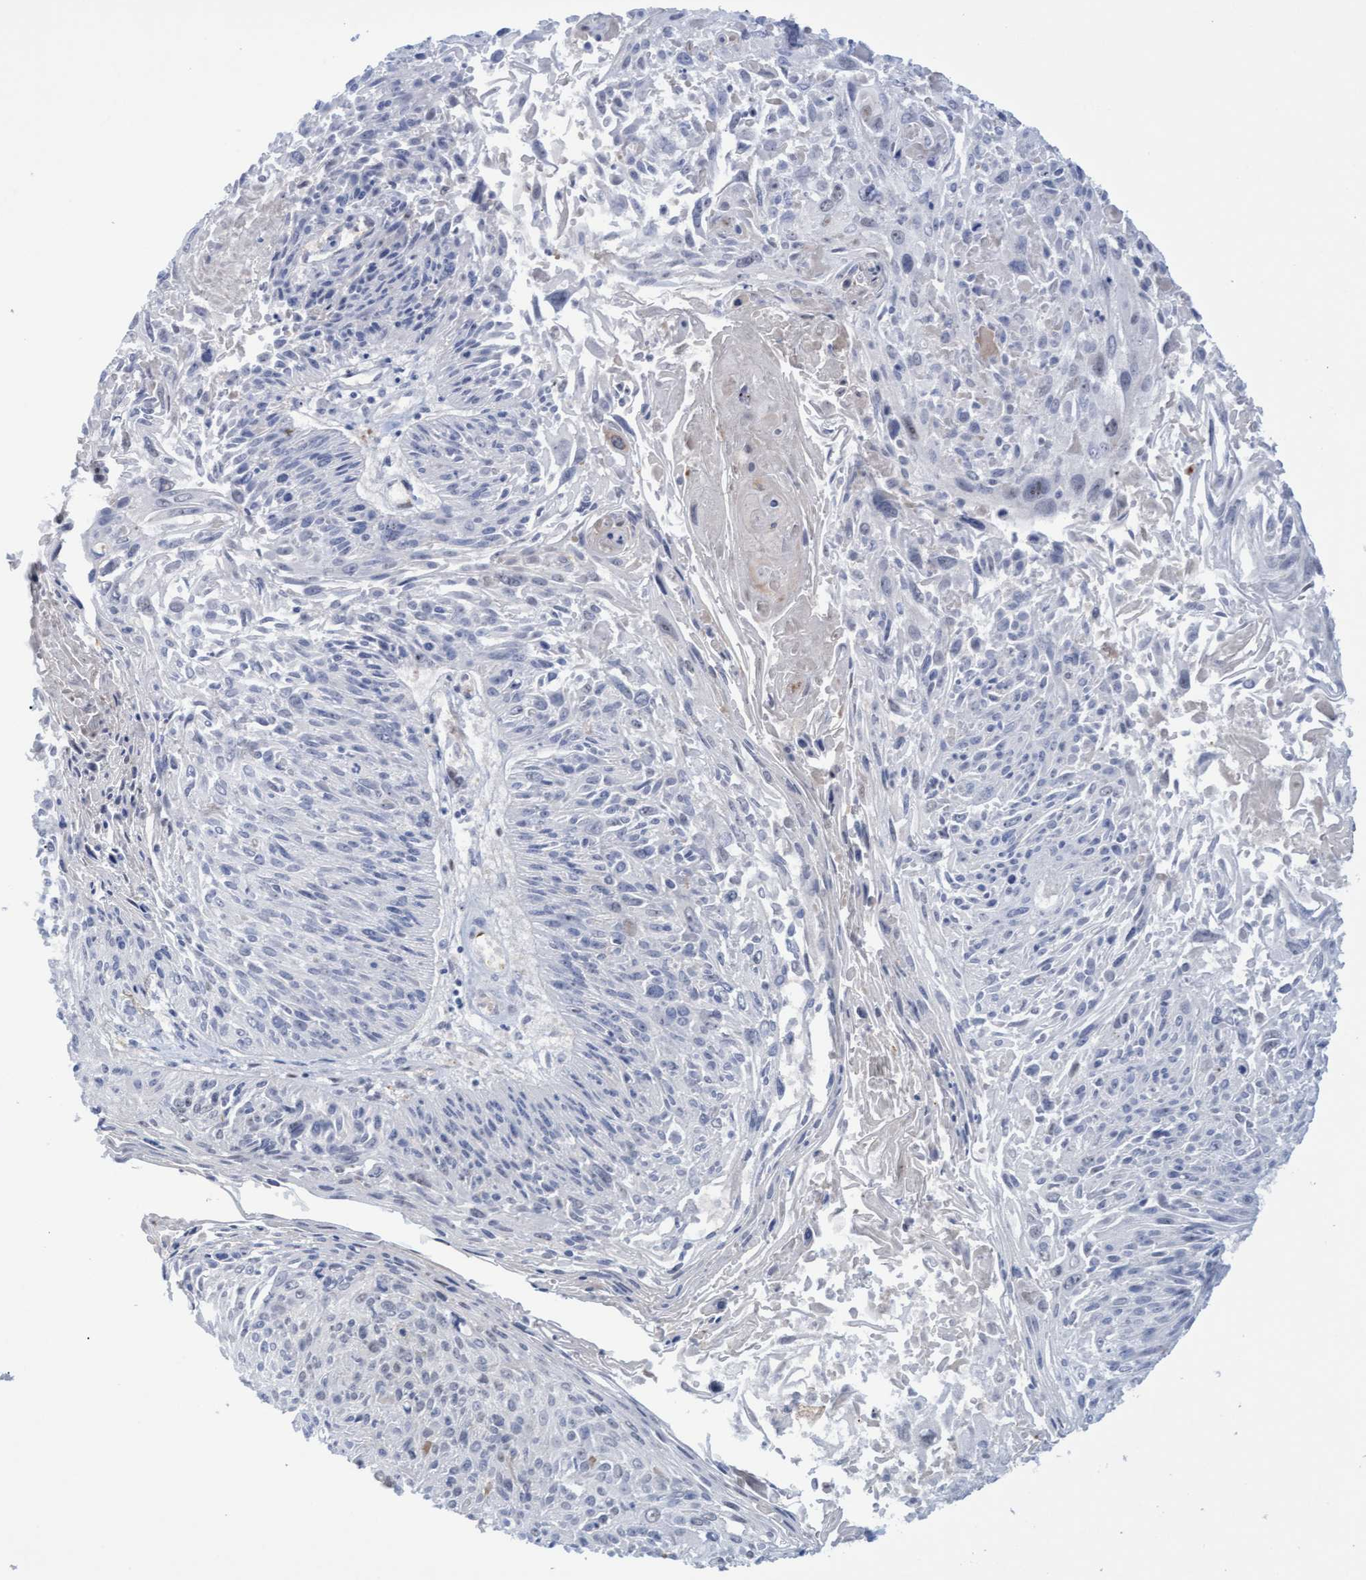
{"staining": {"intensity": "negative", "quantity": "none", "location": "none"}, "tissue": "cervical cancer", "cell_type": "Tumor cells", "image_type": "cancer", "snomed": [{"axis": "morphology", "description": "Squamous cell carcinoma, NOS"}, {"axis": "topography", "description": "Cervix"}], "caption": "Tumor cells show no significant protein expression in cervical squamous cell carcinoma.", "gene": "PINX1", "patient": {"sex": "female", "age": 51}}